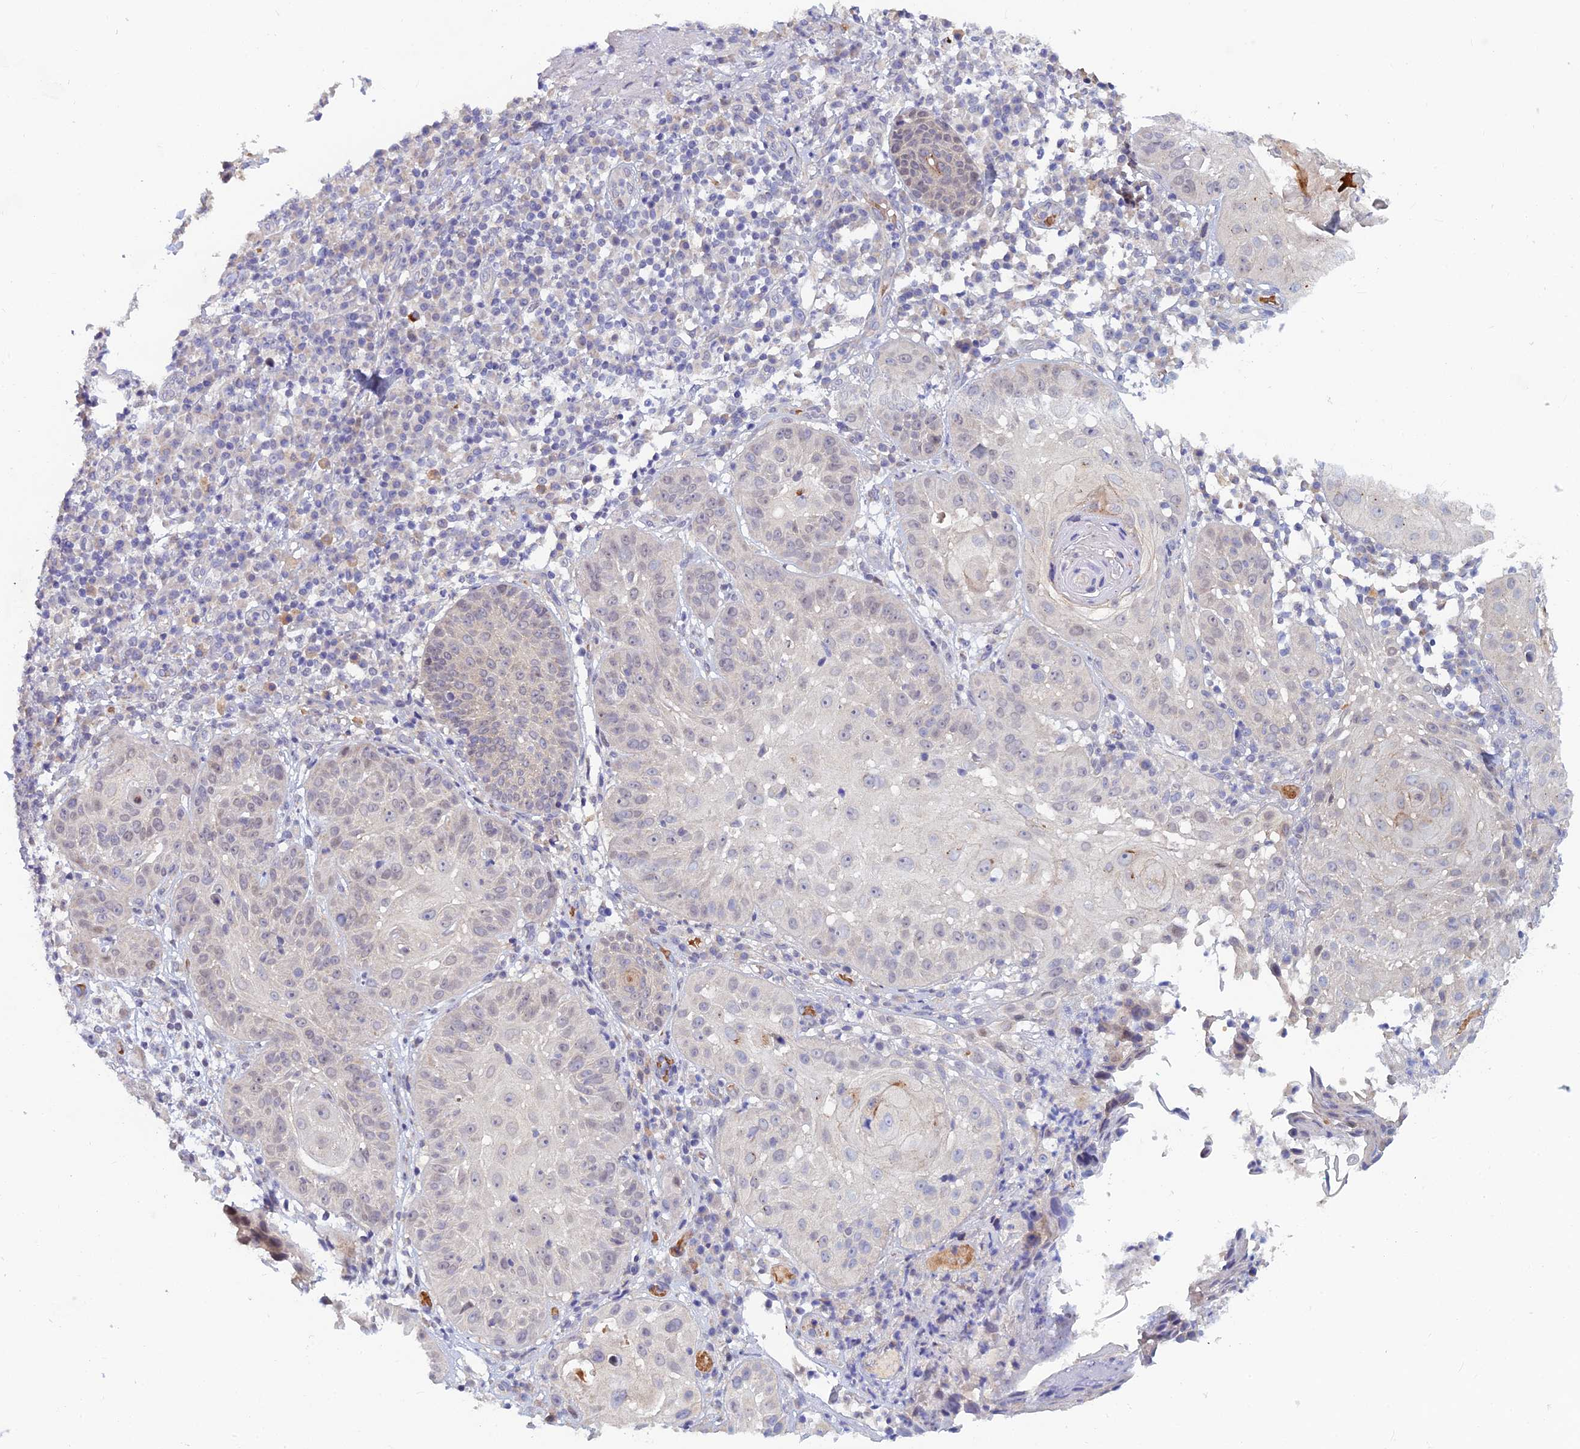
{"staining": {"intensity": "negative", "quantity": "none", "location": "none"}, "tissue": "skin cancer", "cell_type": "Tumor cells", "image_type": "cancer", "snomed": [{"axis": "morphology", "description": "Normal tissue, NOS"}, {"axis": "morphology", "description": "Basal cell carcinoma"}, {"axis": "topography", "description": "Skin"}], "caption": "This is a image of immunohistochemistry (IHC) staining of skin basal cell carcinoma, which shows no expression in tumor cells.", "gene": "GIPC1", "patient": {"sex": "male", "age": 93}}